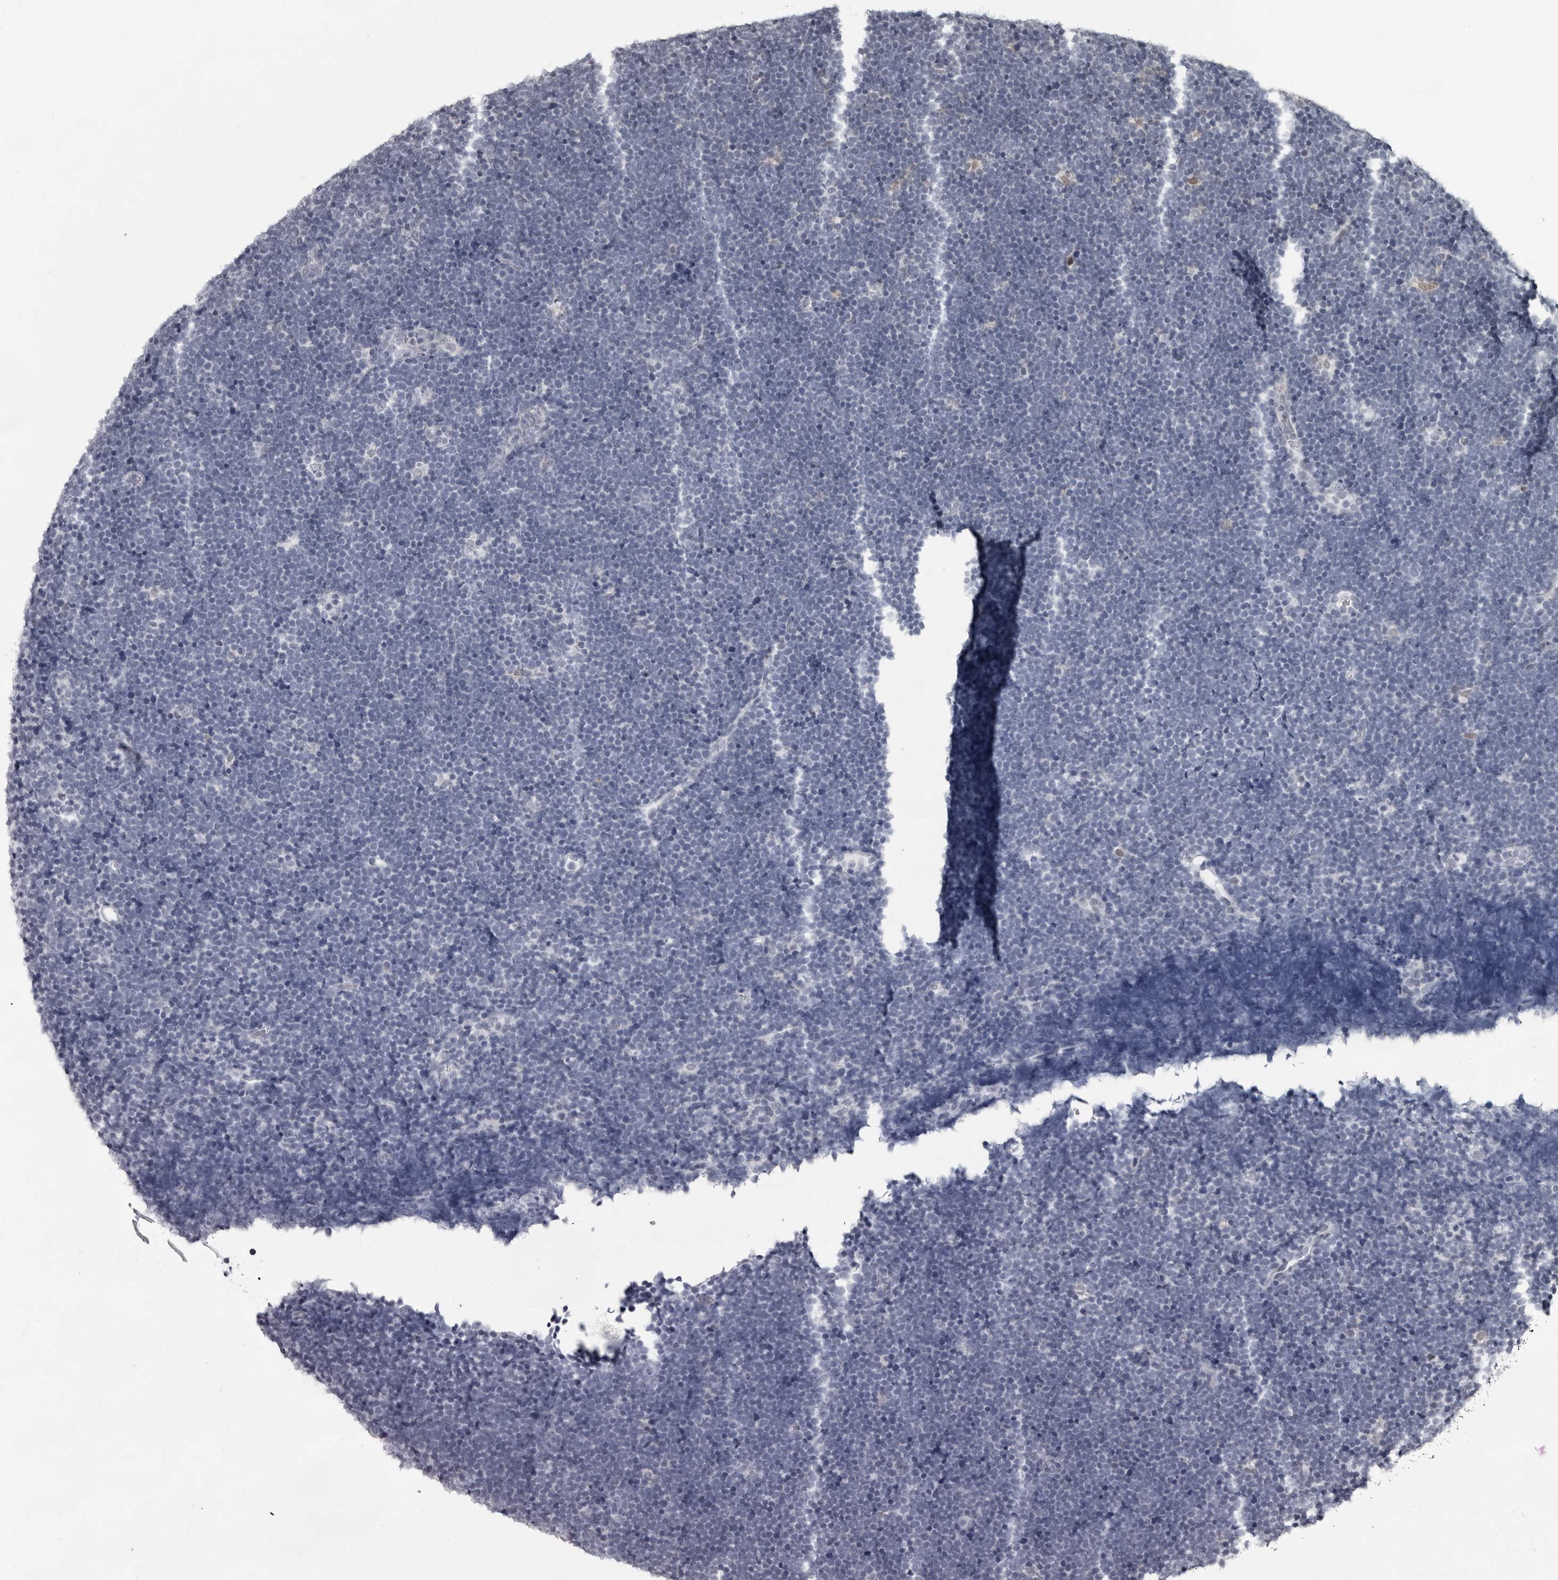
{"staining": {"intensity": "negative", "quantity": "none", "location": "none"}, "tissue": "lymphoma", "cell_type": "Tumor cells", "image_type": "cancer", "snomed": [{"axis": "morphology", "description": "Malignant lymphoma, non-Hodgkin's type, High grade"}, {"axis": "topography", "description": "Lymph node"}], "caption": "Image shows no protein expression in tumor cells of lymphoma tissue. (DAB IHC with hematoxylin counter stain).", "gene": "LZIC", "patient": {"sex": "male", "age": 13}}